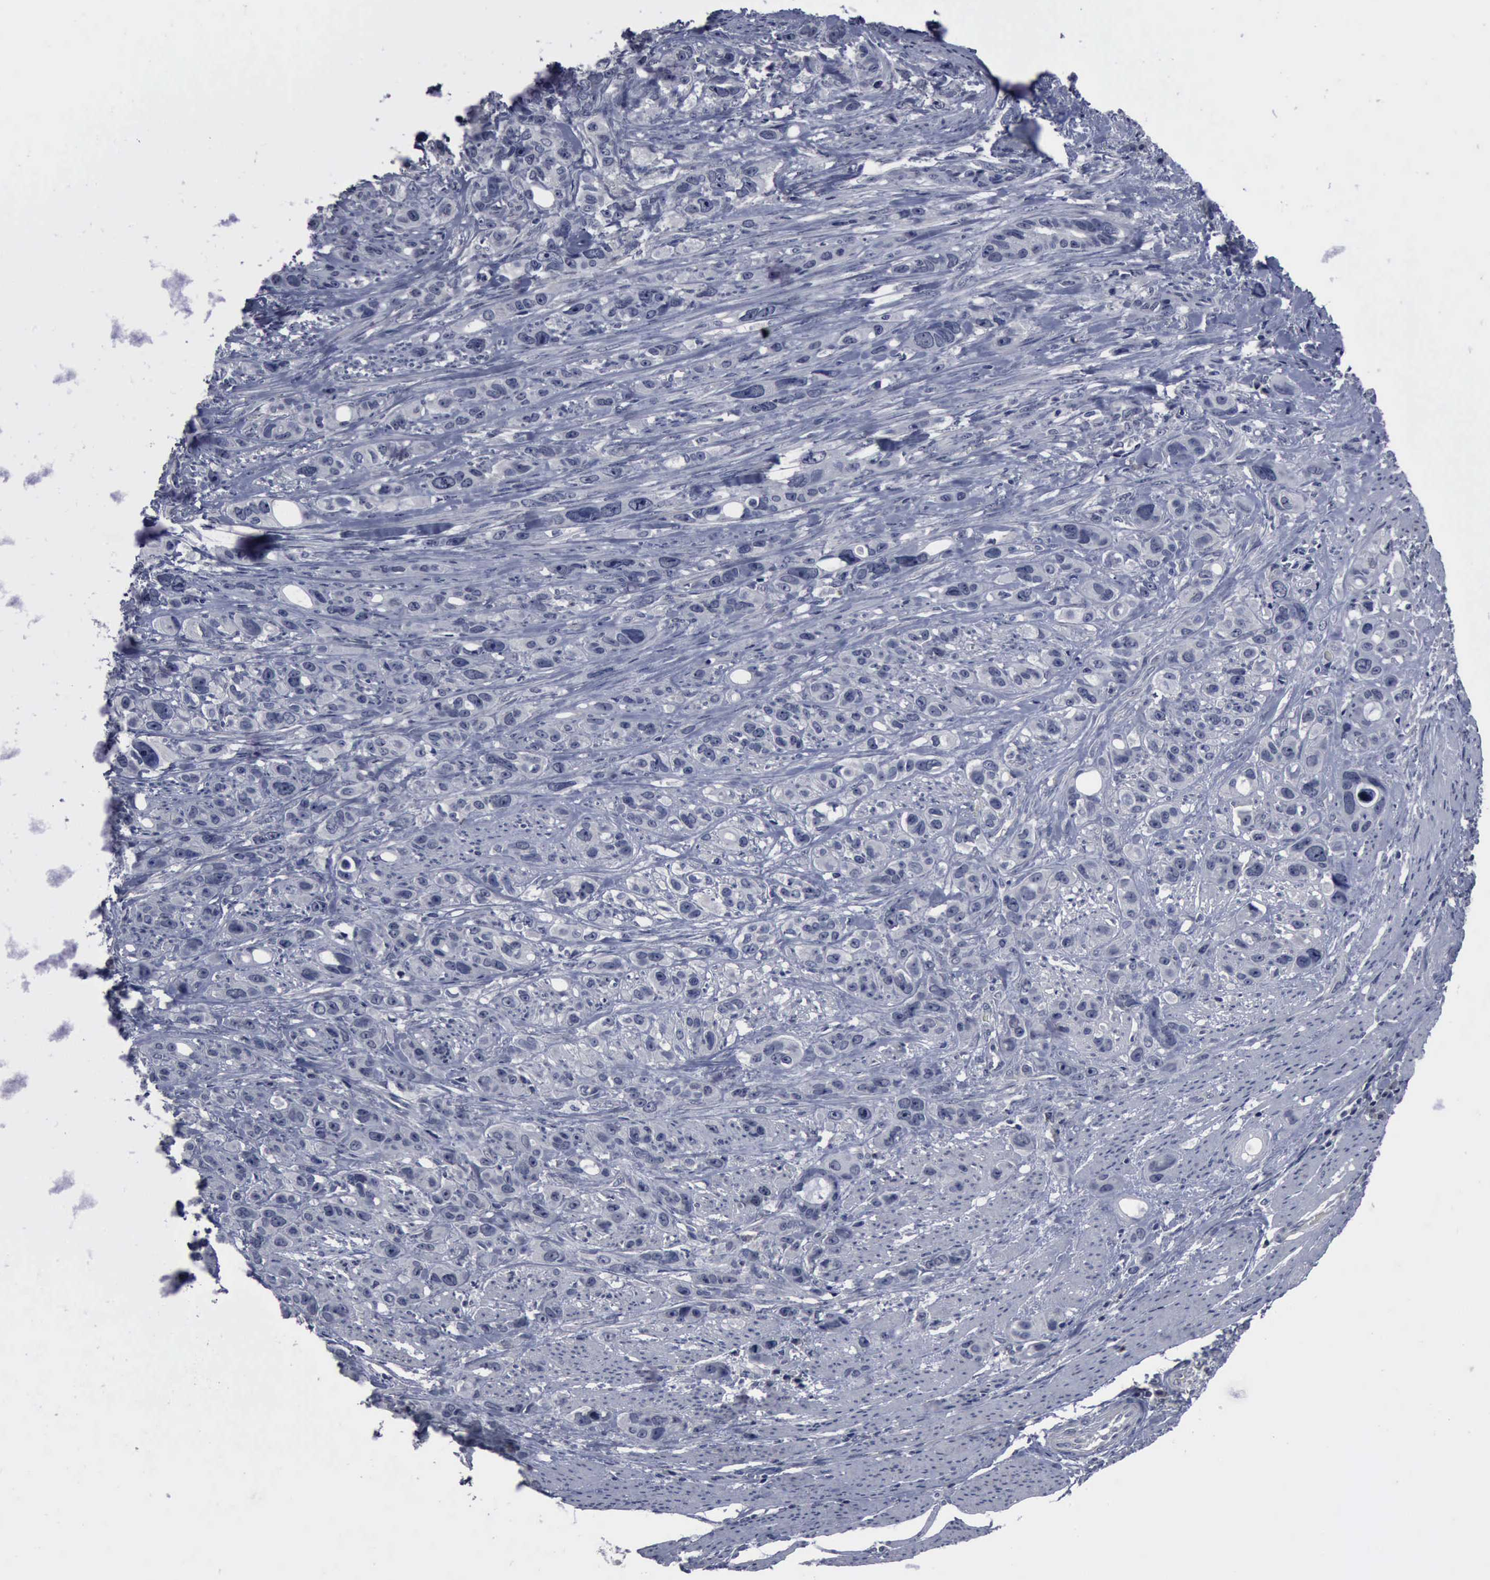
{"staining": {"intensity": "negative", "quantity": "none", "location": "none"}, "tissue": "stomach cancer", "cell_type": "Tumor cells", "image_type": "cancer", "snomed": [{"axis": "morphology", "description": "Adenocarcinoma, NOS"}, {"axis": "topography", "description": "Stomach, upper"}], "caption": "DAB (3,3'-diaminobenzidine) immunohistochemical staining of stomach cancer (adenocarcinoma) shows no significant positivity in tumor cells.", "gene": "MYO18B", "patient": {"sex": "male", "age": 47}}